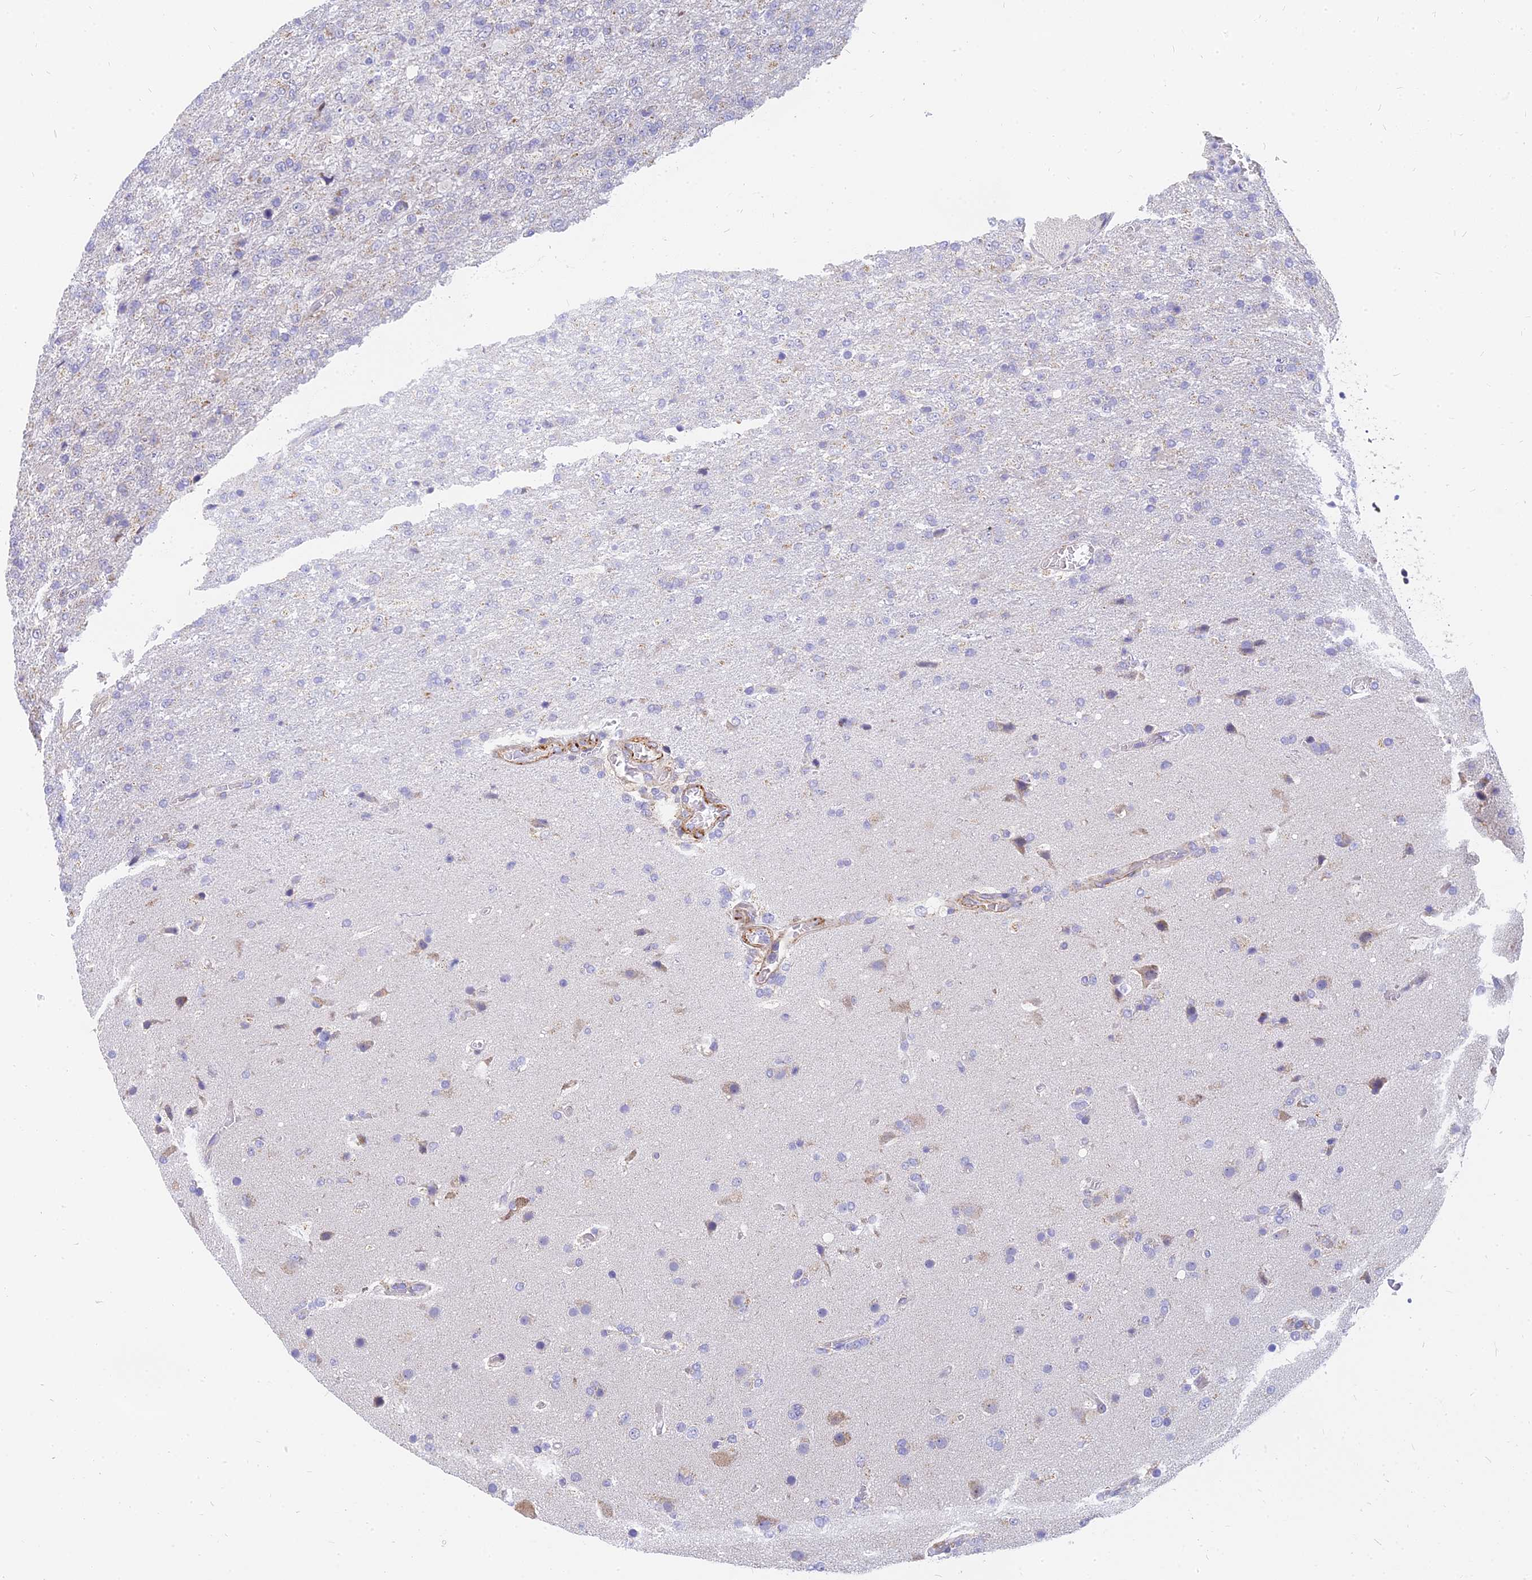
{"staining": {"intensity": "negative", "quantity": "none", "location": "none"}, "tissue": "glioma", "cell_type": "Tumor cells", "image_type": "cancer", "snomed": [{"axis": "morphology", "description": "Glioma, malignant, High grade"}, {"axis": "topography", "description": "Brain"}], "caption": "IHC histopathology image of glioma stained for a protein (brown), which reveals no positivity in tumor cells. (DAB (3,3'-diaminobenzidine) IHC with hematoxylin counter stain).", "gene": "MRPL15", "patient": {"sex": "female", "age": 74}}